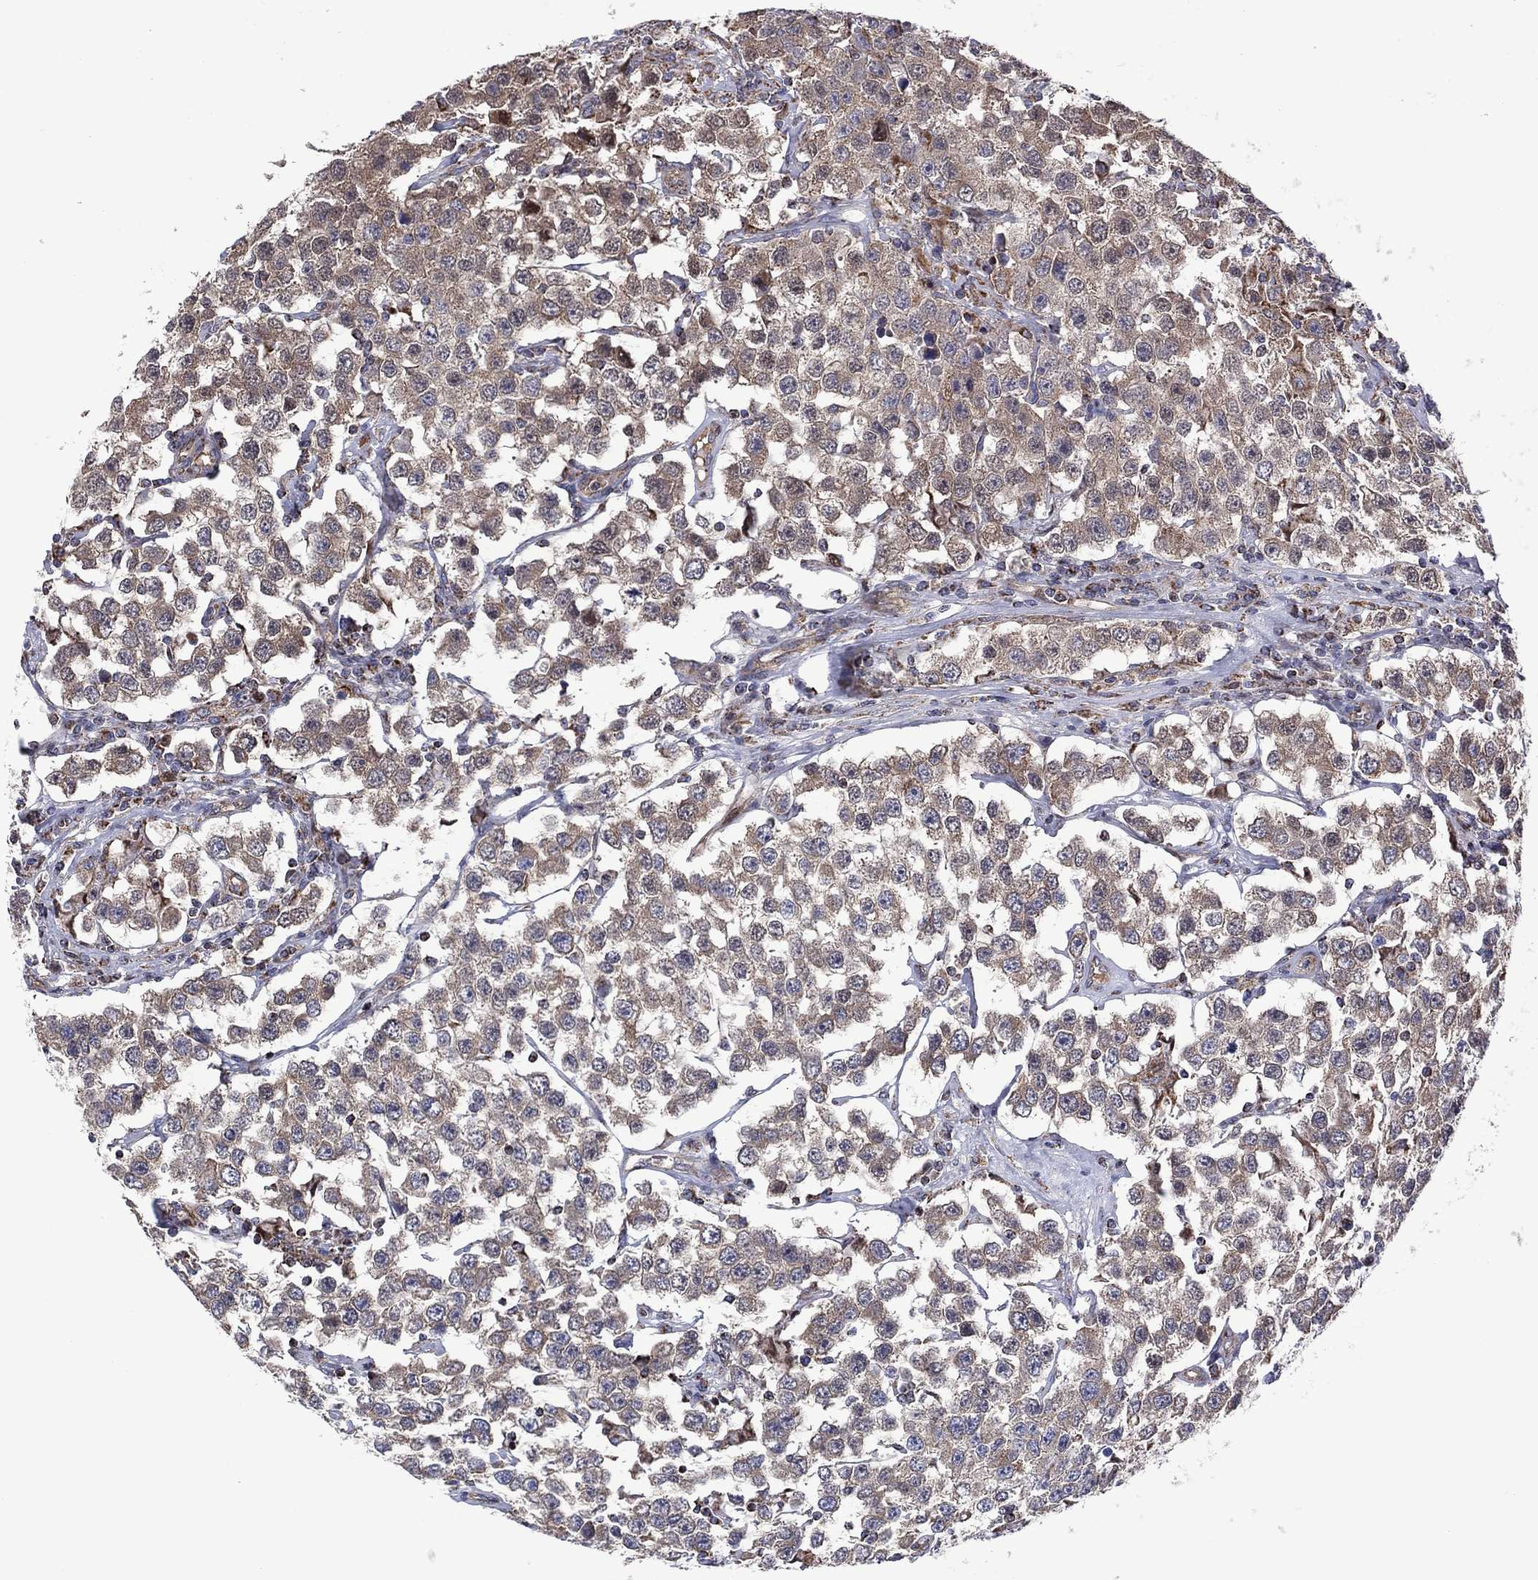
{"staining": {"intensity": "moderate", "quantity": "<25%", "location": "cytoplasmic/membranous"}, "tissue": "testis cancer", "cell_type": "Tumor cells", "image_type": "cancer", "snomed": [{"axis": "morphology", "description": "Seminoma, NOS"}, {"axis": "topography", "description": "Testis"}], "caption": "Approximately <25% of tumor cells in human testis cancer (seminoma) show moderate cytoplasmic/membranous protein positivity as visualized by brown immunohistochemical staining.", "gene": "PIDD1", "patient": {"sex": "male", "age": 52}}